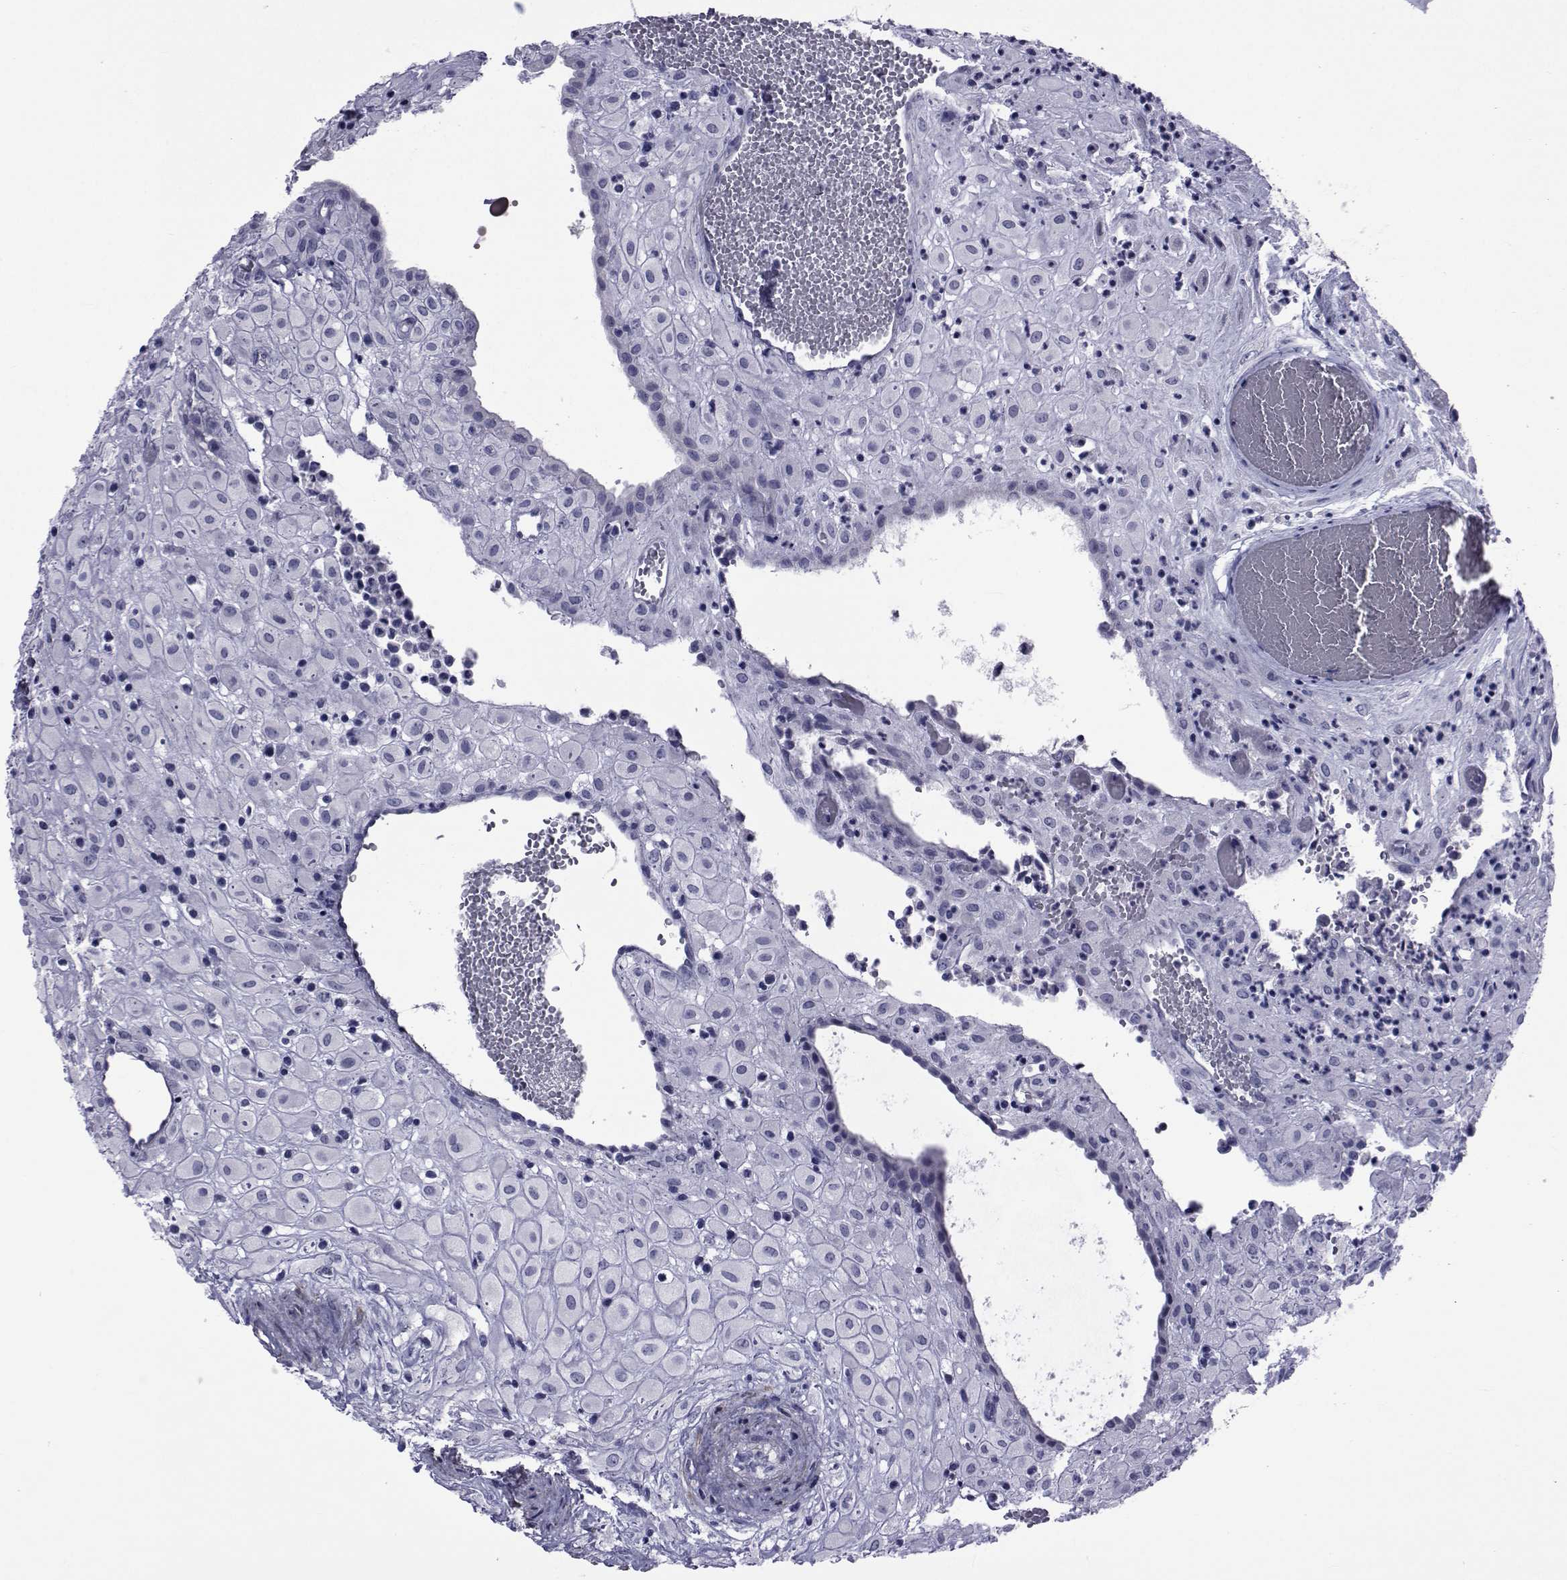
{"staining": {"intensity": "negative", "quantity": "none", "location": "none"}, "tissue": "placenta", "cell_type": "Decidual cells", "image_type": "normal", "snomed": [{"axis": "morphology", "description": "Normal tissue, NOS"}, {"axis": "topography", "description": "Placenta"}], "caption": "High magnification brightfield microscopy of normal placenta stained with DAB (brown) and counterstained with hematoxylin (blue): decidual cells show no significant positivity. (DAB (3,3'-diaminobenzidine) IHC with hematoxylin counter stain).", "gene": "GKAP1", "patient": {"sex": "female", "age": 24}}